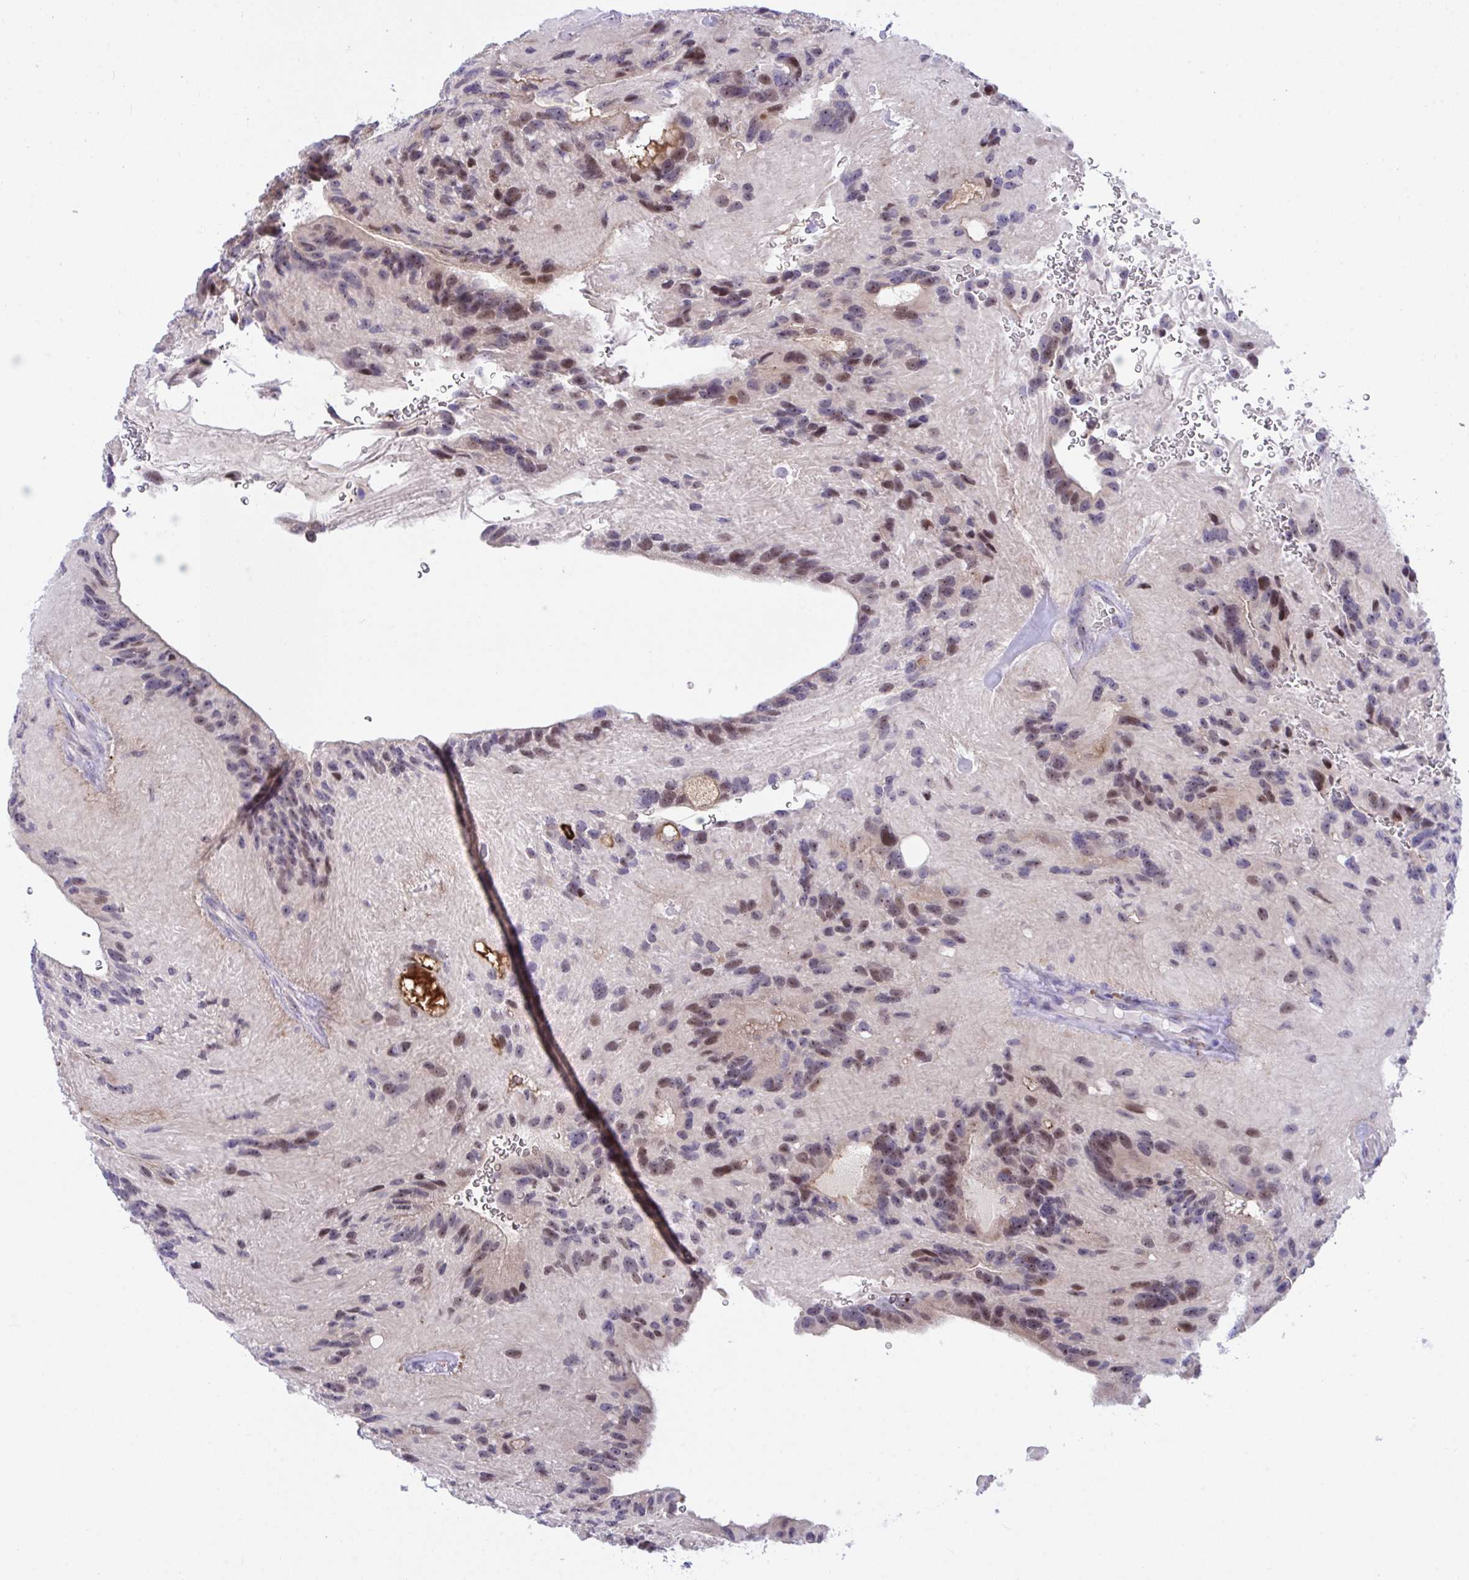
{"staining": {"intensity": "moderate", "quantity": "25%-75%", "location": "nuclear"}, "tissue": "glioma", "cell_type": "Tumor cells", "image_type": "cancer", "snomed": [{"axis": "morphology", "description": "Glioma, malignant, Low grade"}, {"axis": "topography", "description": "Brain"}], "caption": "Immunohistochemical staining of glioma exhibits medium levels of moderate nuclear staining in about 25%-75% of tumor cells.", "gene": "CENPQ", "patient": {"sex": "male", "age": 31}}